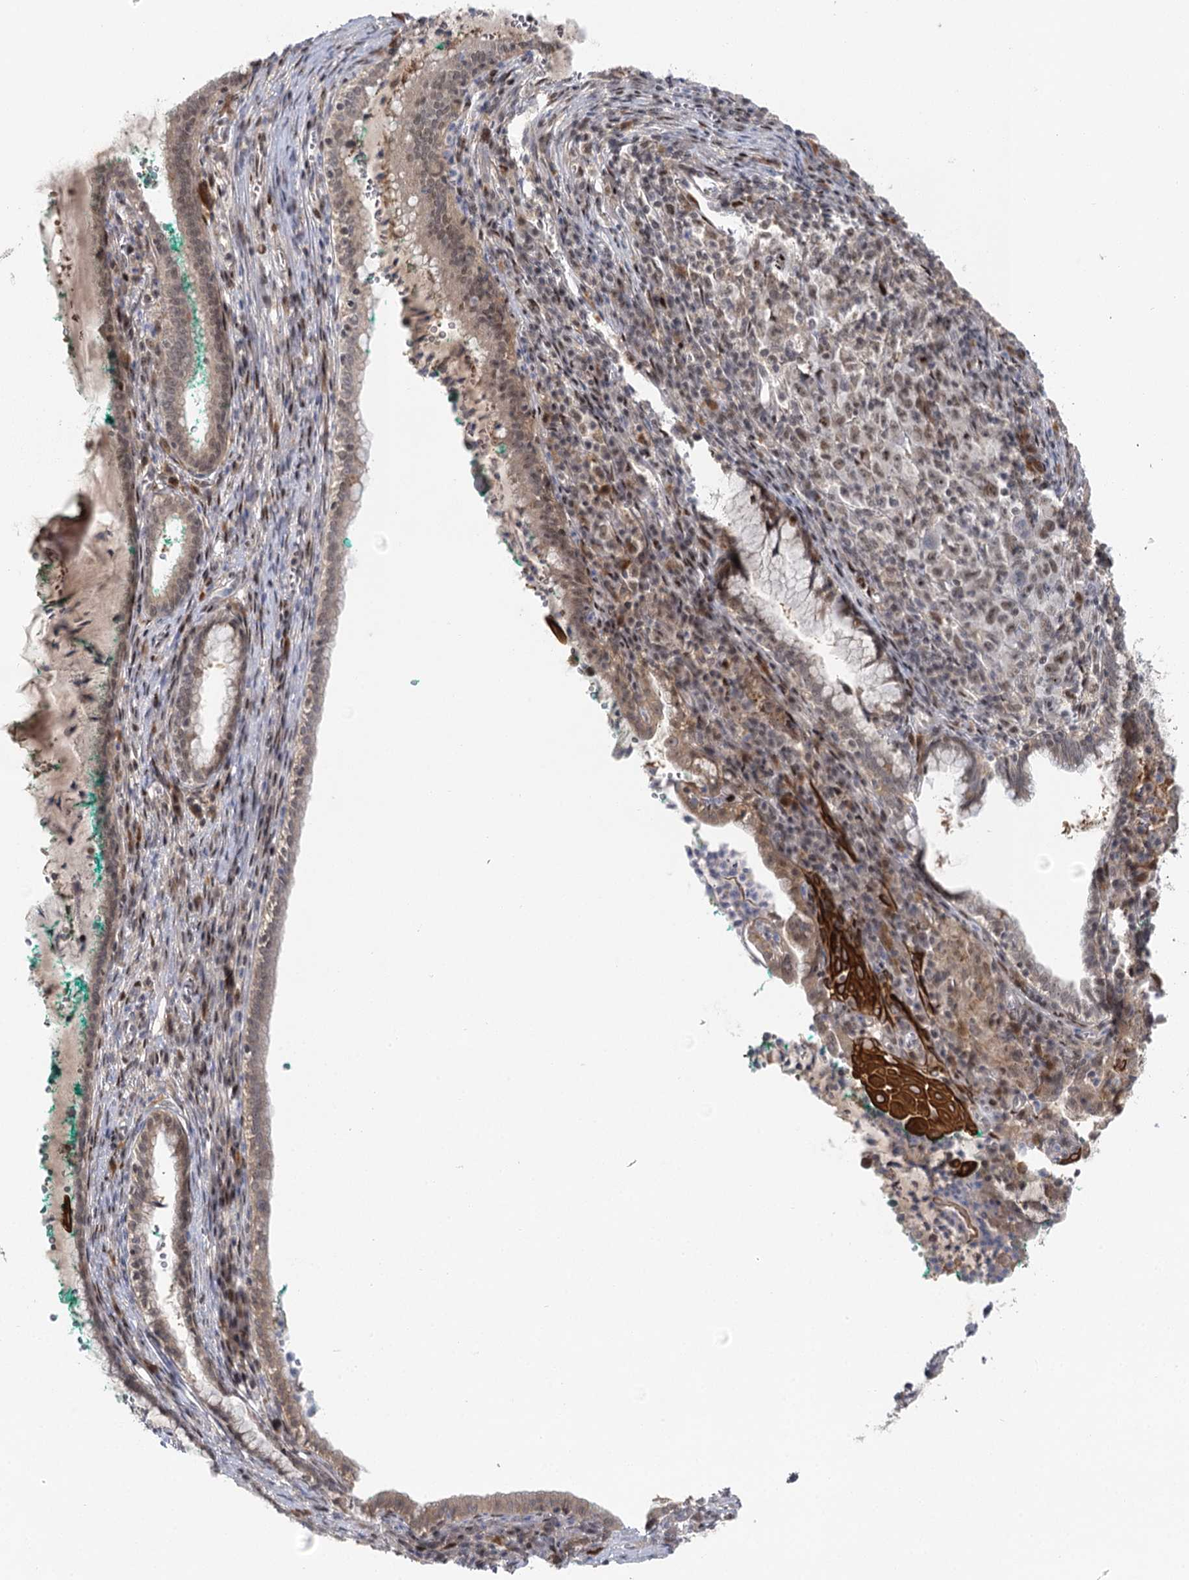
{"staining": {"intensity": "weak", "quantity": "25%-75%", "location": "cytoplasmic/membranous"}, "tissue": "cervix", "cell_type": "Glandular cells", "image_type": "normal", "snomed": [{"axis": "morphology", "description": "Normal tissue, NOS"}, {"axis": "morphology", "description": "Adenocarcinoma, NOS"}, {"axis": "topography", "description": "Cervix"}], "caption": "Immunohistochemical staining of normal human cervix demonstrates 25%-75% levels of weak cytoplasmic/membranous protein staining in approximately 25%-75% of glandular cells. The protein of interest is stained brown, and the nuclei are stained in blue (DAB IHC with brightfield microscopy, high magnification).", "gene": "IL11RA", "patient": {"sex": "female", "age": 29}}